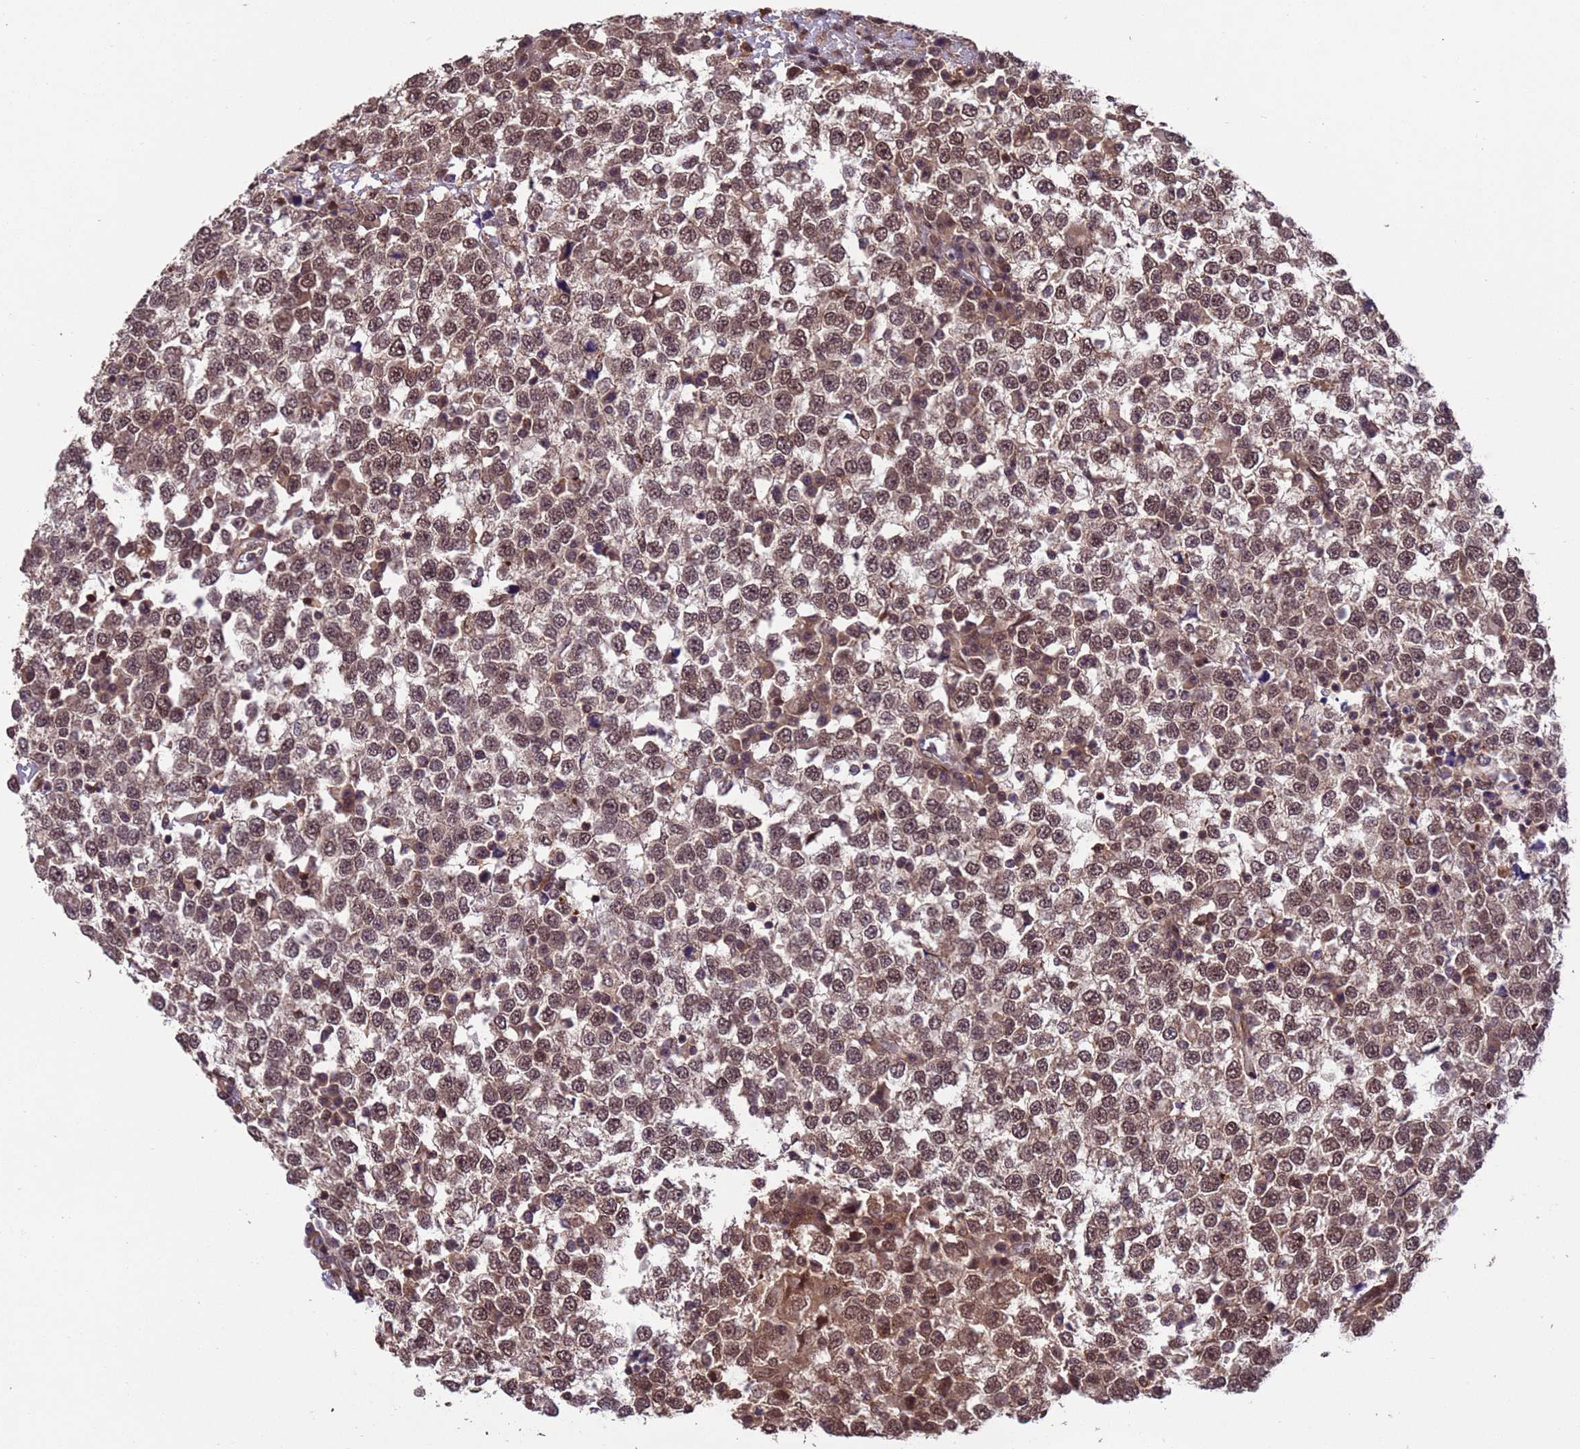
{"staining": {"intensity": "moderate", "quantity": ">75%", "location": "nuclear"}, "tissue": "testis cancer", "cell_type": "Tumor cells", "image_type": "cancer", "snomed": [{"axis": "morphology", "description": "Seminoma, NOS"}, {"axis": "topography", "description": "Testis"}], "caption": "High-magnification brightfield microscopy of testis cancer (seminoma) stained with DAB (brown) and counterstained with hematoxylin (blue). tumor cells exhibit moderate nuclear positivity is appreciated in about>75% of cells.", "gene": "VSTM4", "patient": {"sex": "male", "age": 65}}